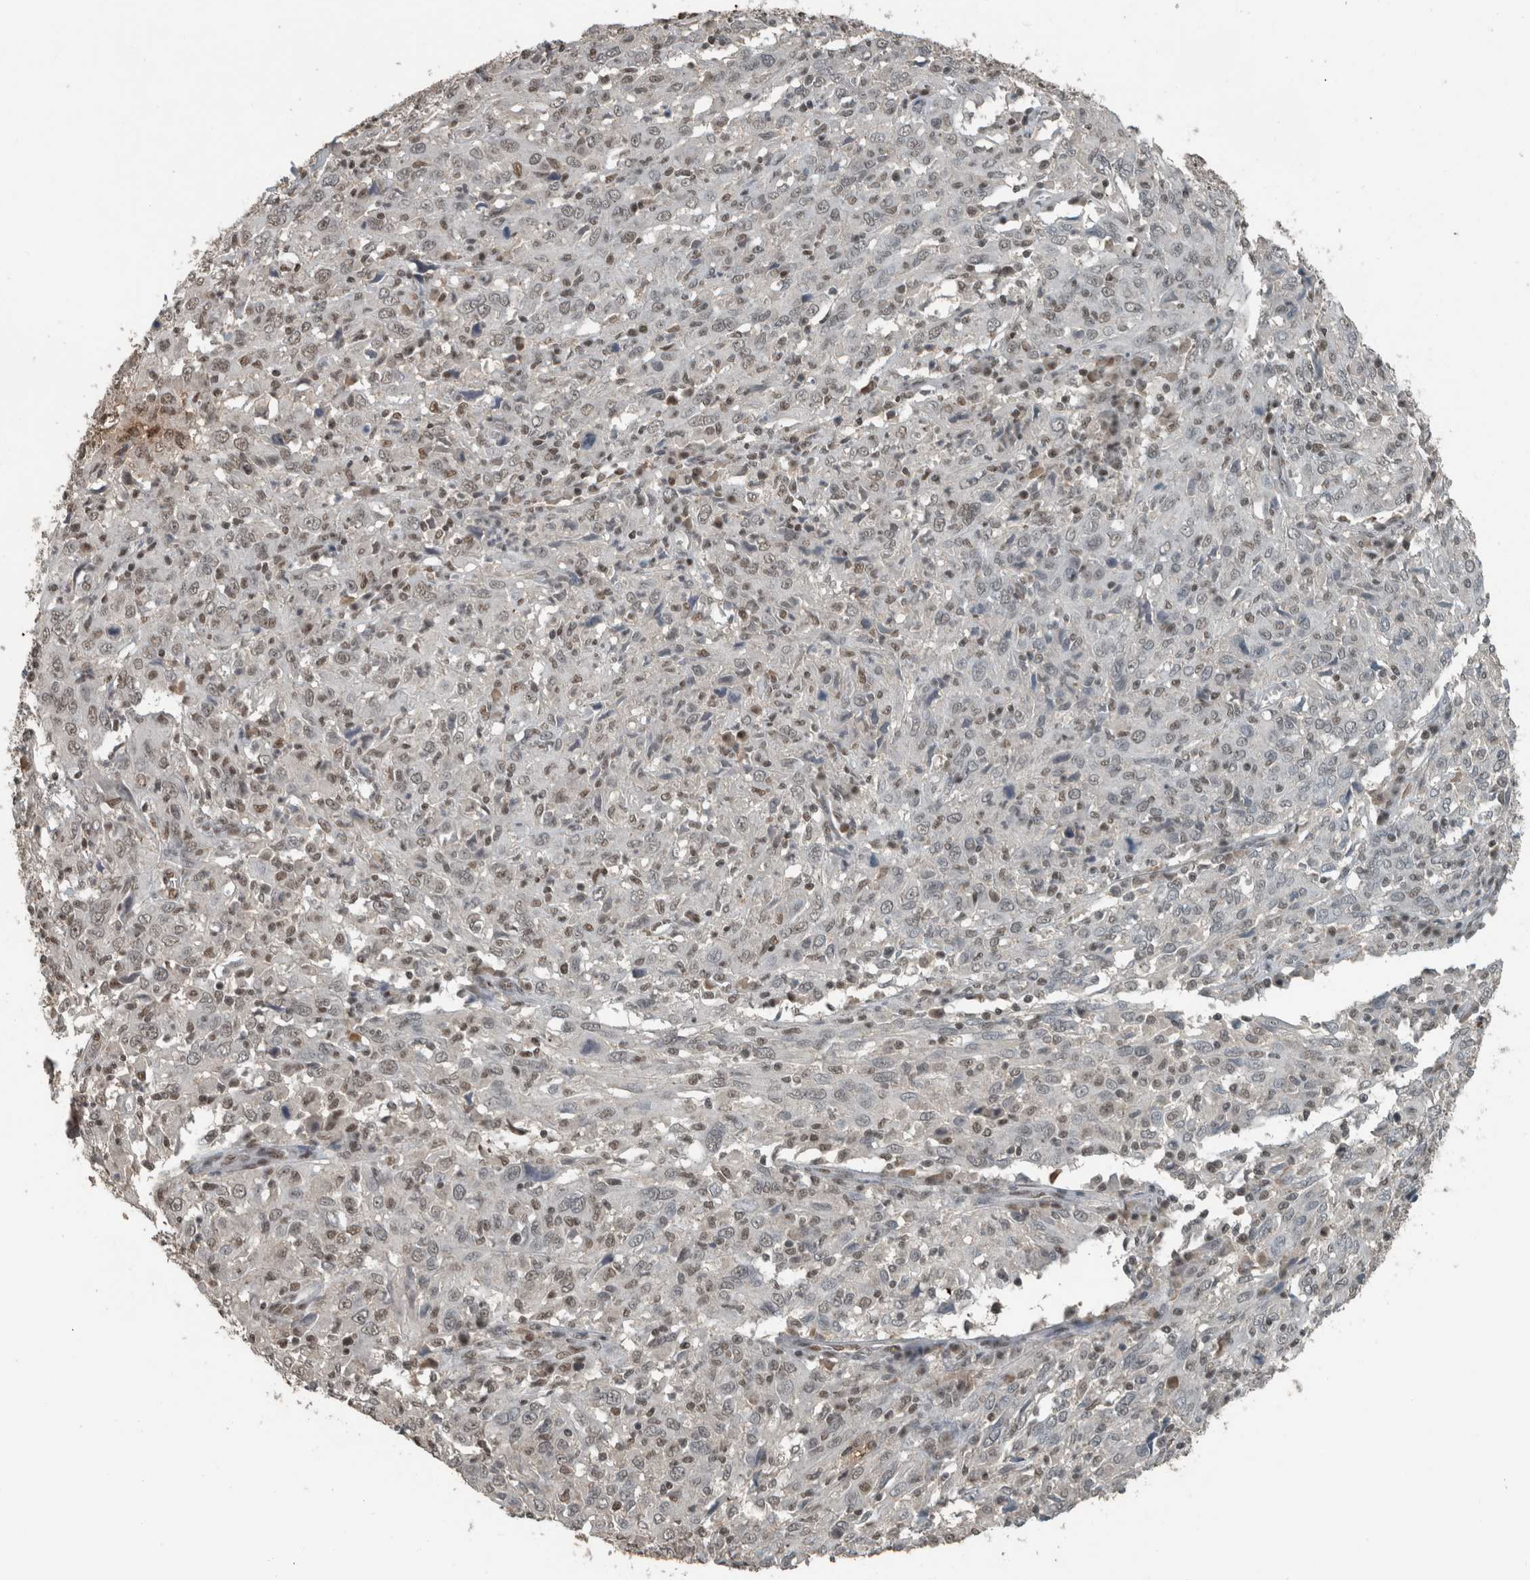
{"staining": {"intensity": "weak", "quantity": "25%-75%", "location": "nuclear"}, "tissue": "cervical cancer", "cell_type": "Tumor cells", "image_type": "cancer", "snomed": [{"axis": "morphology", "description": "Squamous cell carcinoma, NOS"}, {"axis": "topography", "description": "Cervix"}], "caption": "Squamous cell carcinoma (cervical) was stained to show a protein in brown. There is low levels of weak nuclear positivity in approximately 25%-75% of tumor cells.", "gene": "ZNF24", "patient": {"sex": "female", "age": 46}}